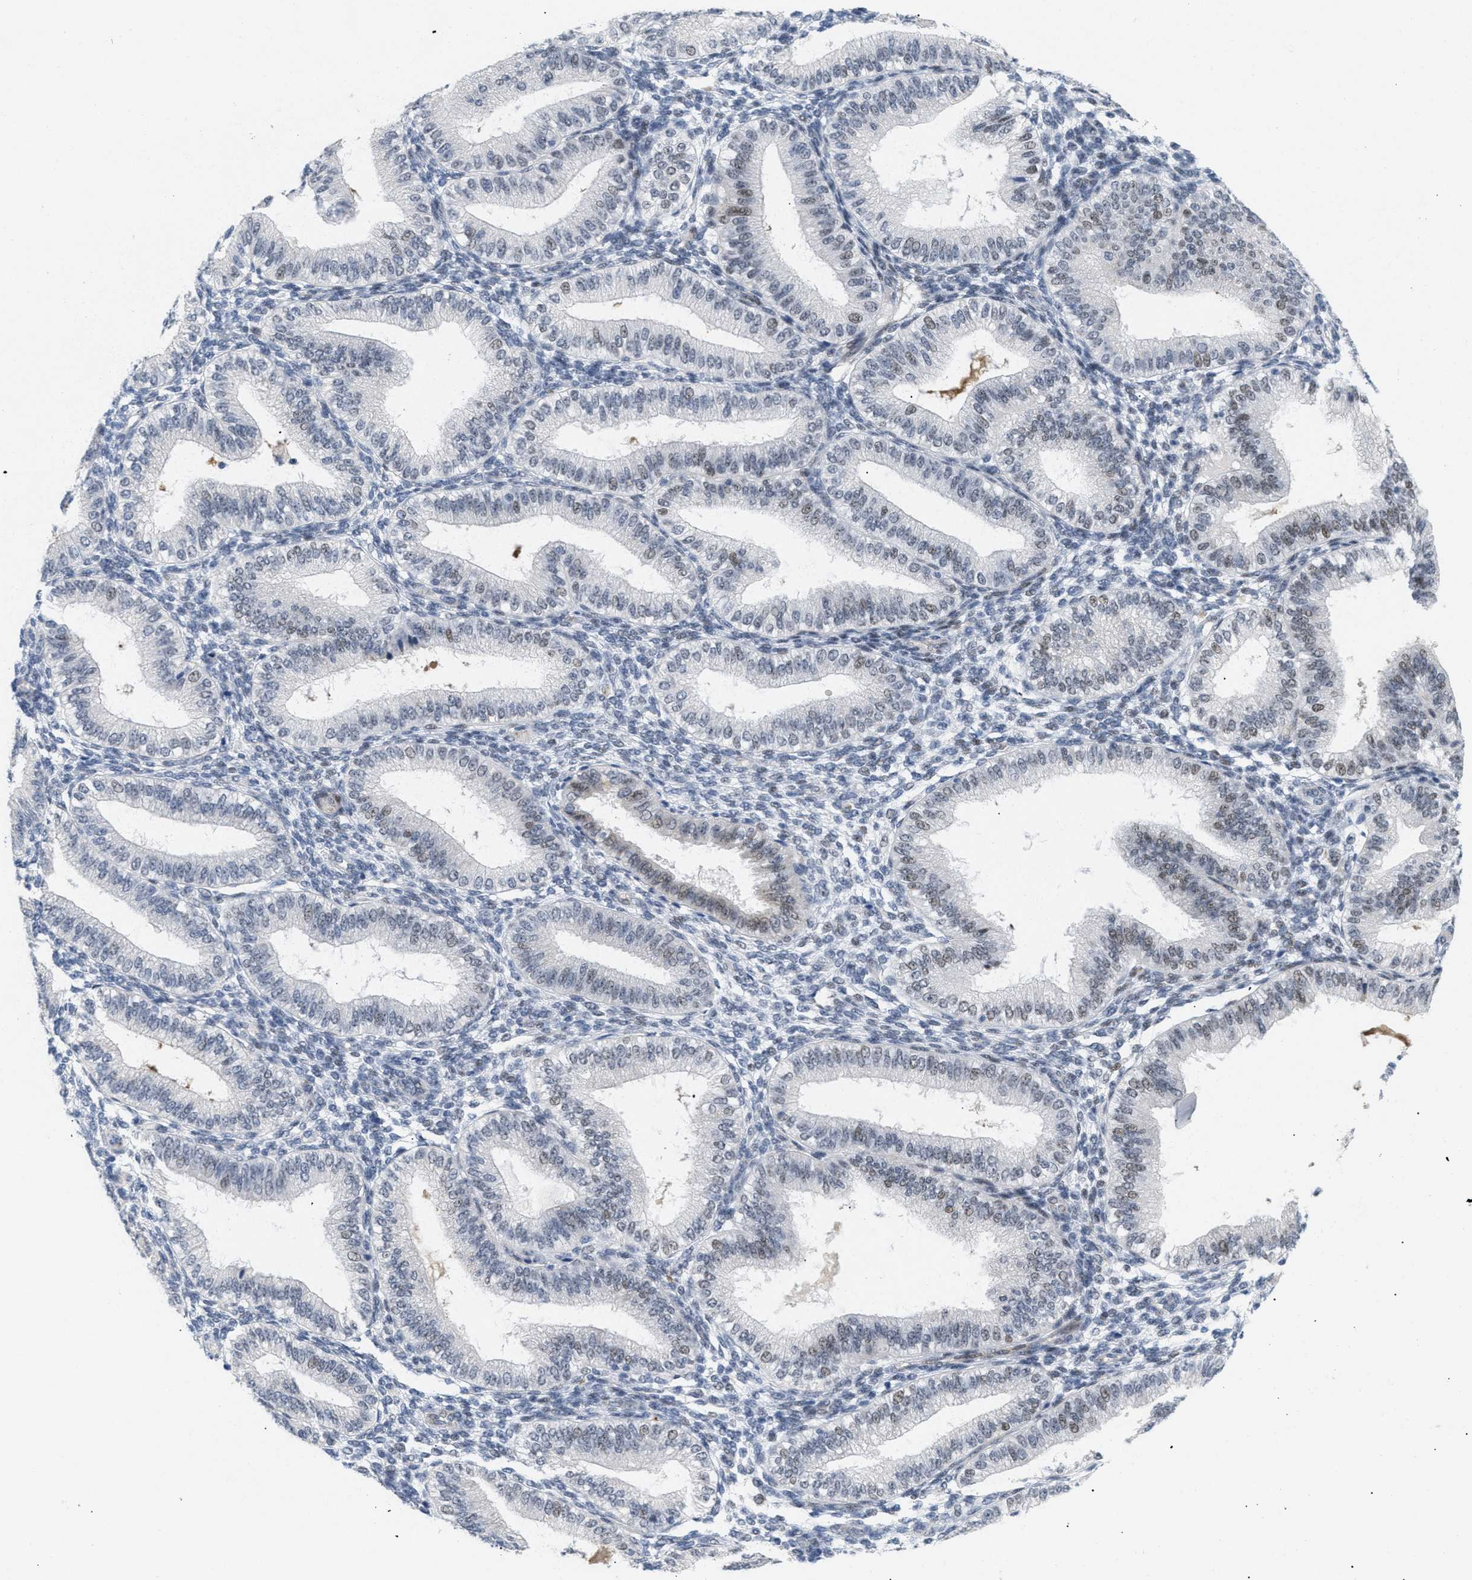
{"staining": {"intensity": "negative", "quantity": "none", "location": "none"}, "tissue": "endometrium", "cell_type": "Cells in endometrial stroma", "image_type": "normal", "snomed": [{"axis": "morphology", "description": "Normal tissue, NOS"}, {"axis": "topography", "description": "Endometrium"}], "caption": "Immunohistochemistry of normal endometrium displays no staining in cells in endometrial stroma.", "gene": "PPARD", "patient": {"sex": "female", "age": 39}}